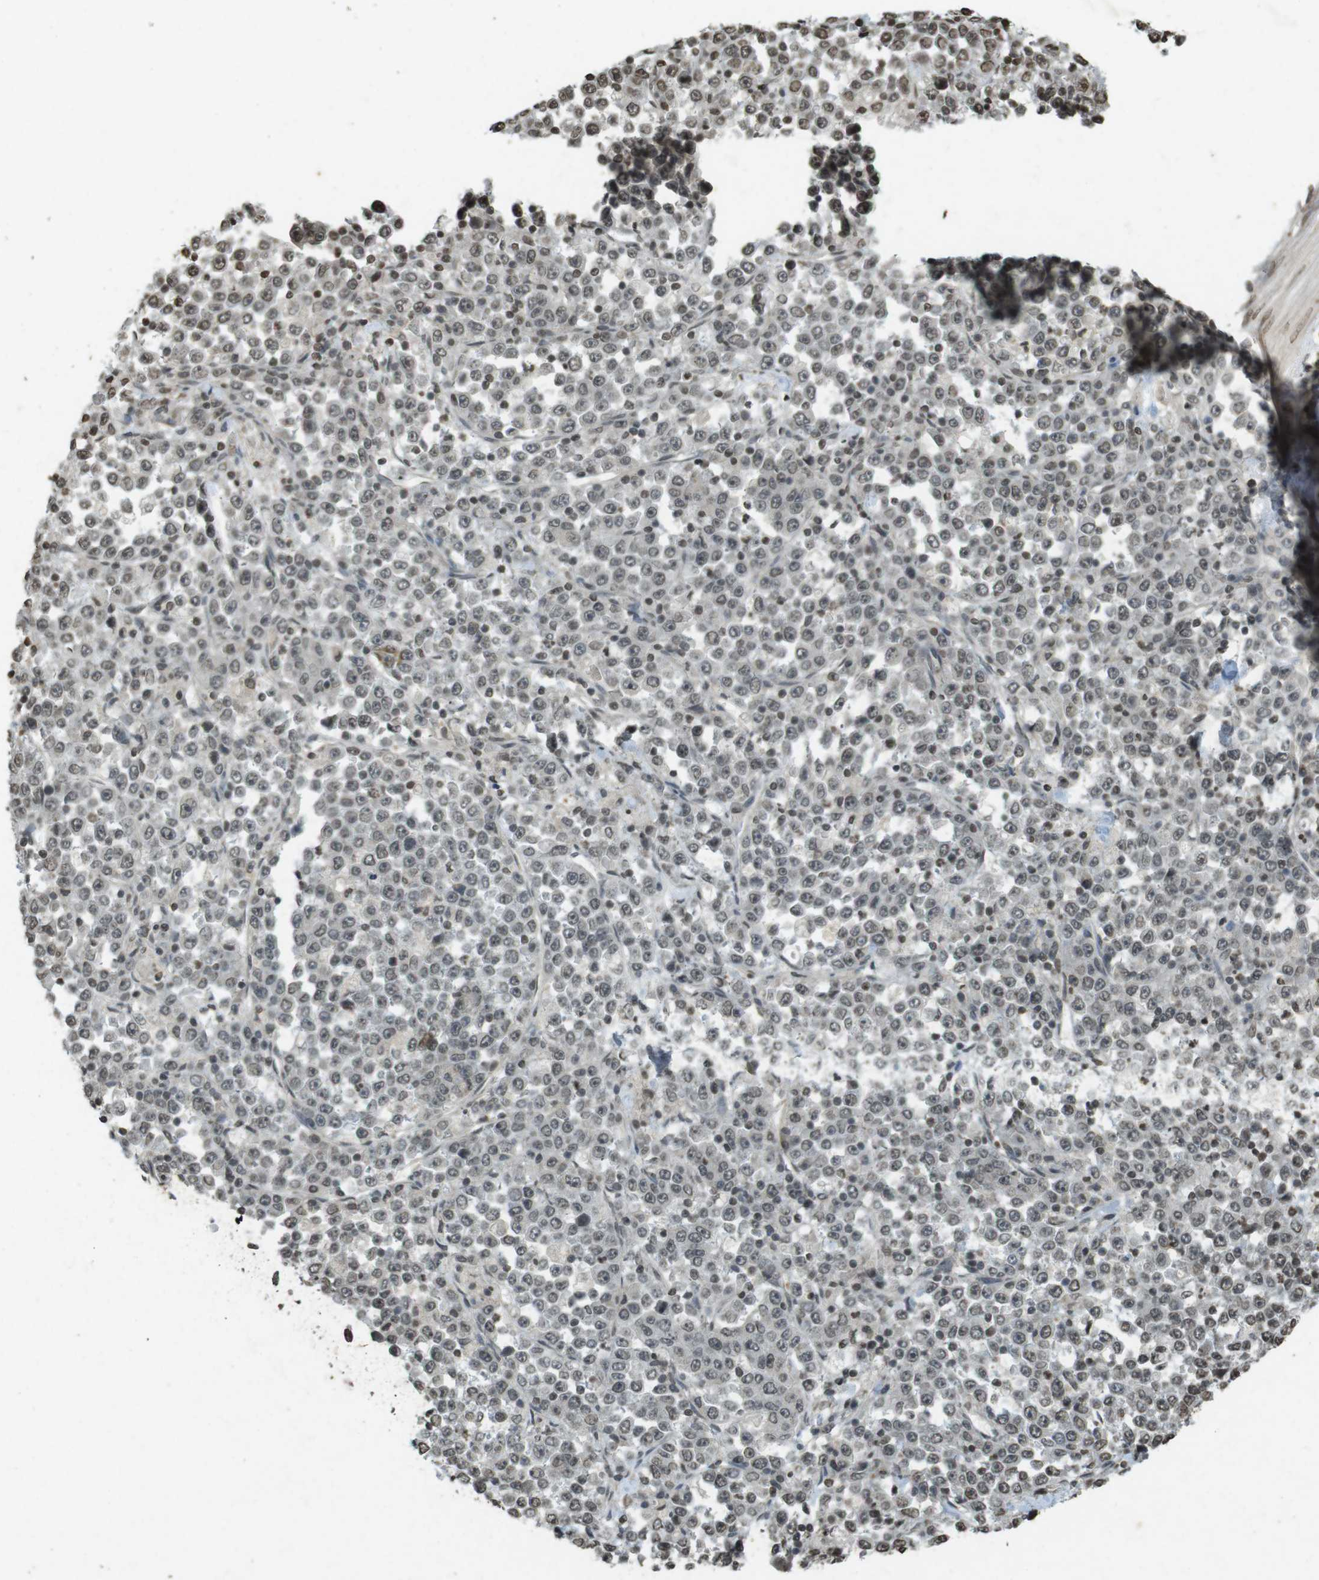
{"staining": {"intensity": "weak", "quantity": "25%-75%", "location": "nuclear"}, "tissue": "stomach cancer", "cell_type": "Tumor cells", "image_type": "cancer", "snomed": [{"axis": "morphology", "description": "Normal tissue, NOS"}, {"axis": "morphology", "description": "Adenocarcinoma, NOS"}, {"axis": "topography", "description": "Stomach, upper"}, {"axis": "topography", "description": "Stomach"}], "caption": "Brown immunohistochemical staining in human stomach cancer reveals weak nuclear staining in approximately 25%-75% of tumor cells.", "gene": "ORC4", "patient": {"sex": "male", "age": 59}}